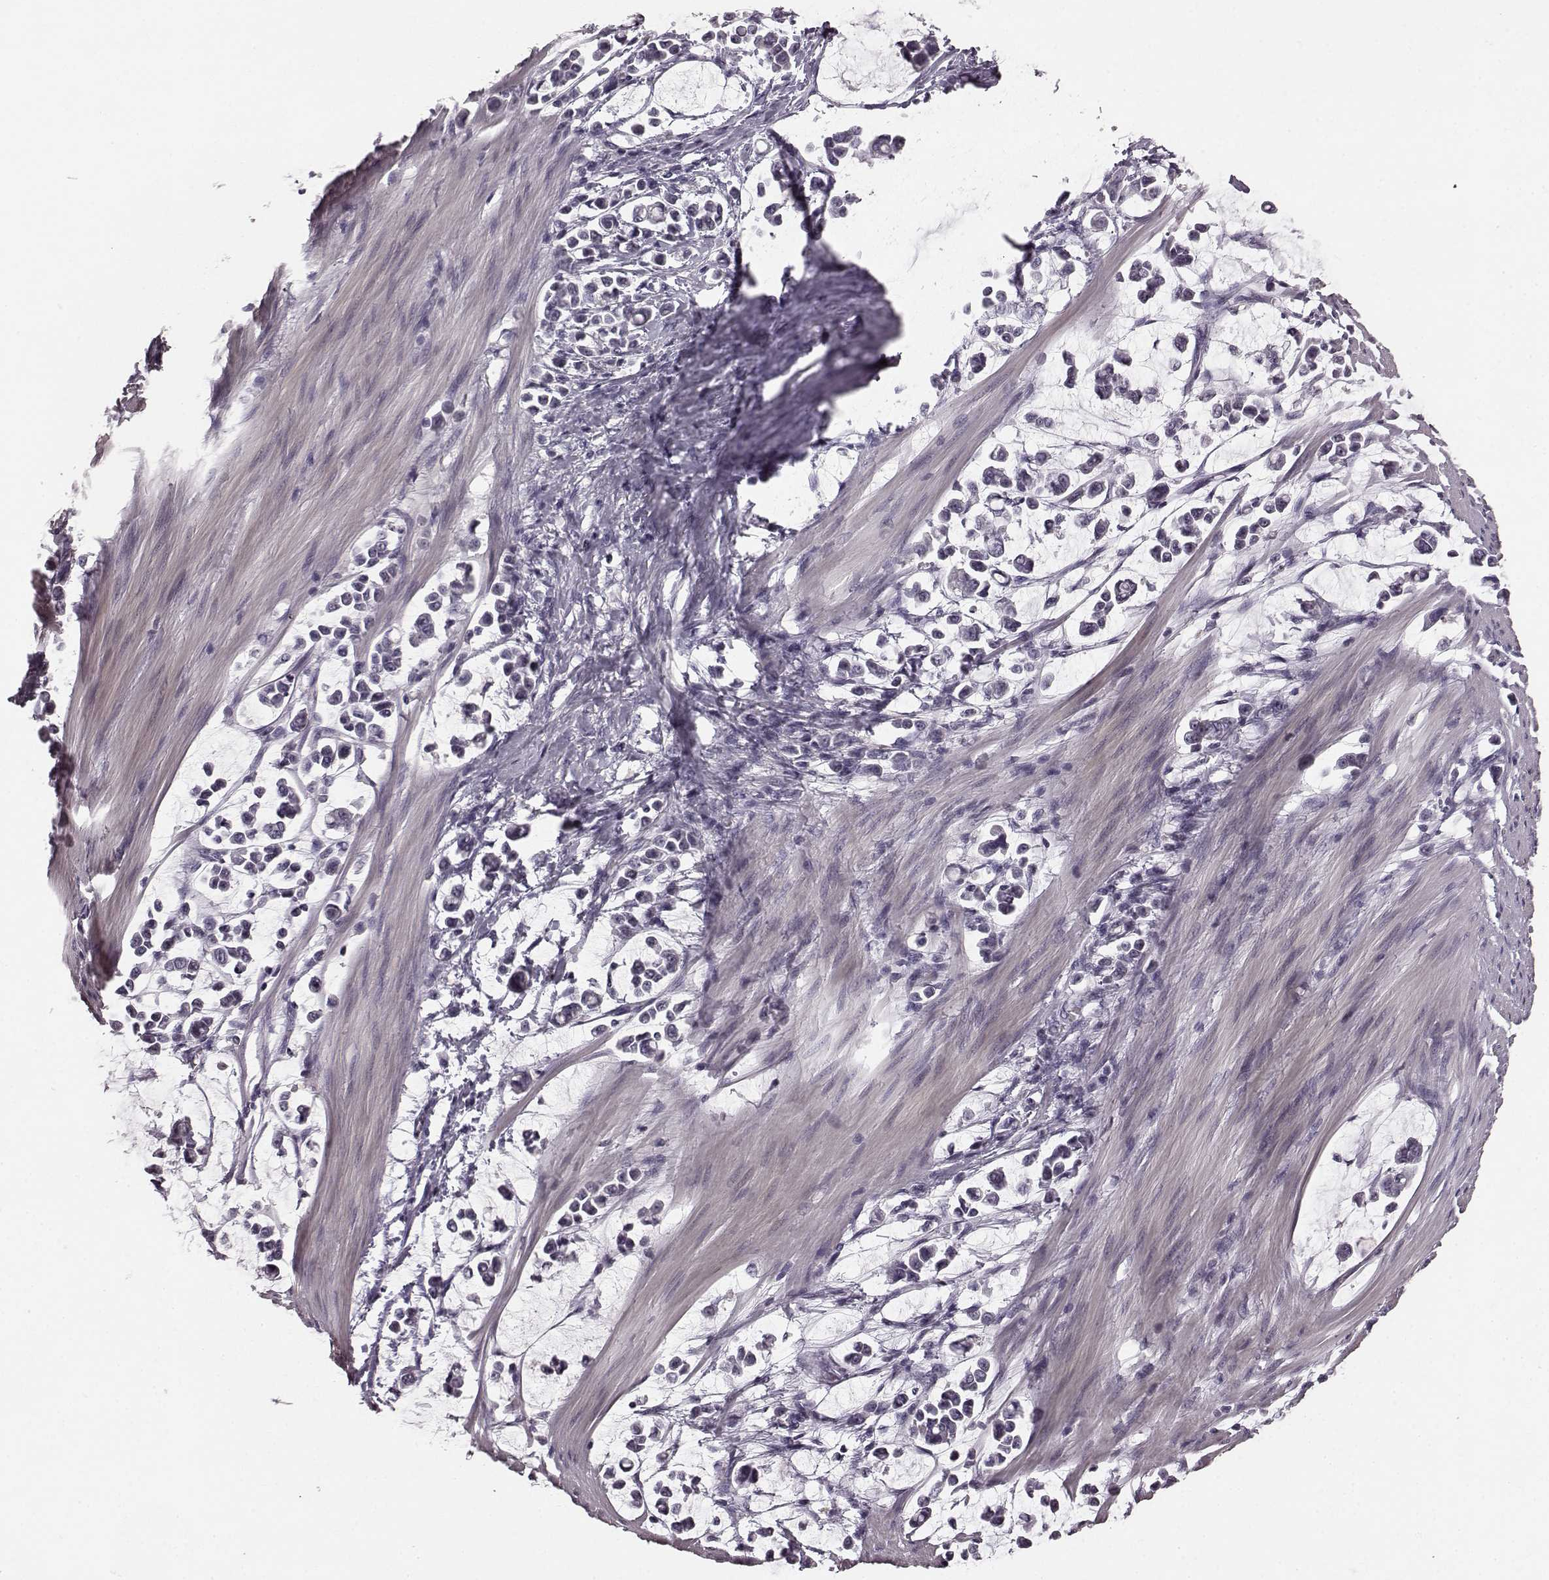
{"staining": {"intensity": "negative", "quantity": "none", "location": "none"}, "tissue": "stomach cancer", "cell_type": "Tumor cells", "image_type": "cancer", "snomed": [{"axis": "morphology", "description": "Adenocarcinoma, NOS"}, {"axis": "topography", "description": "Stomach"}], "caption": "This is an immunohistochemistry (IHC) micrograph of stomach cancer. There is no positivity in tumor cells.", "gene": "RIT2", "patient": {"sex": "male", "age": 82}}